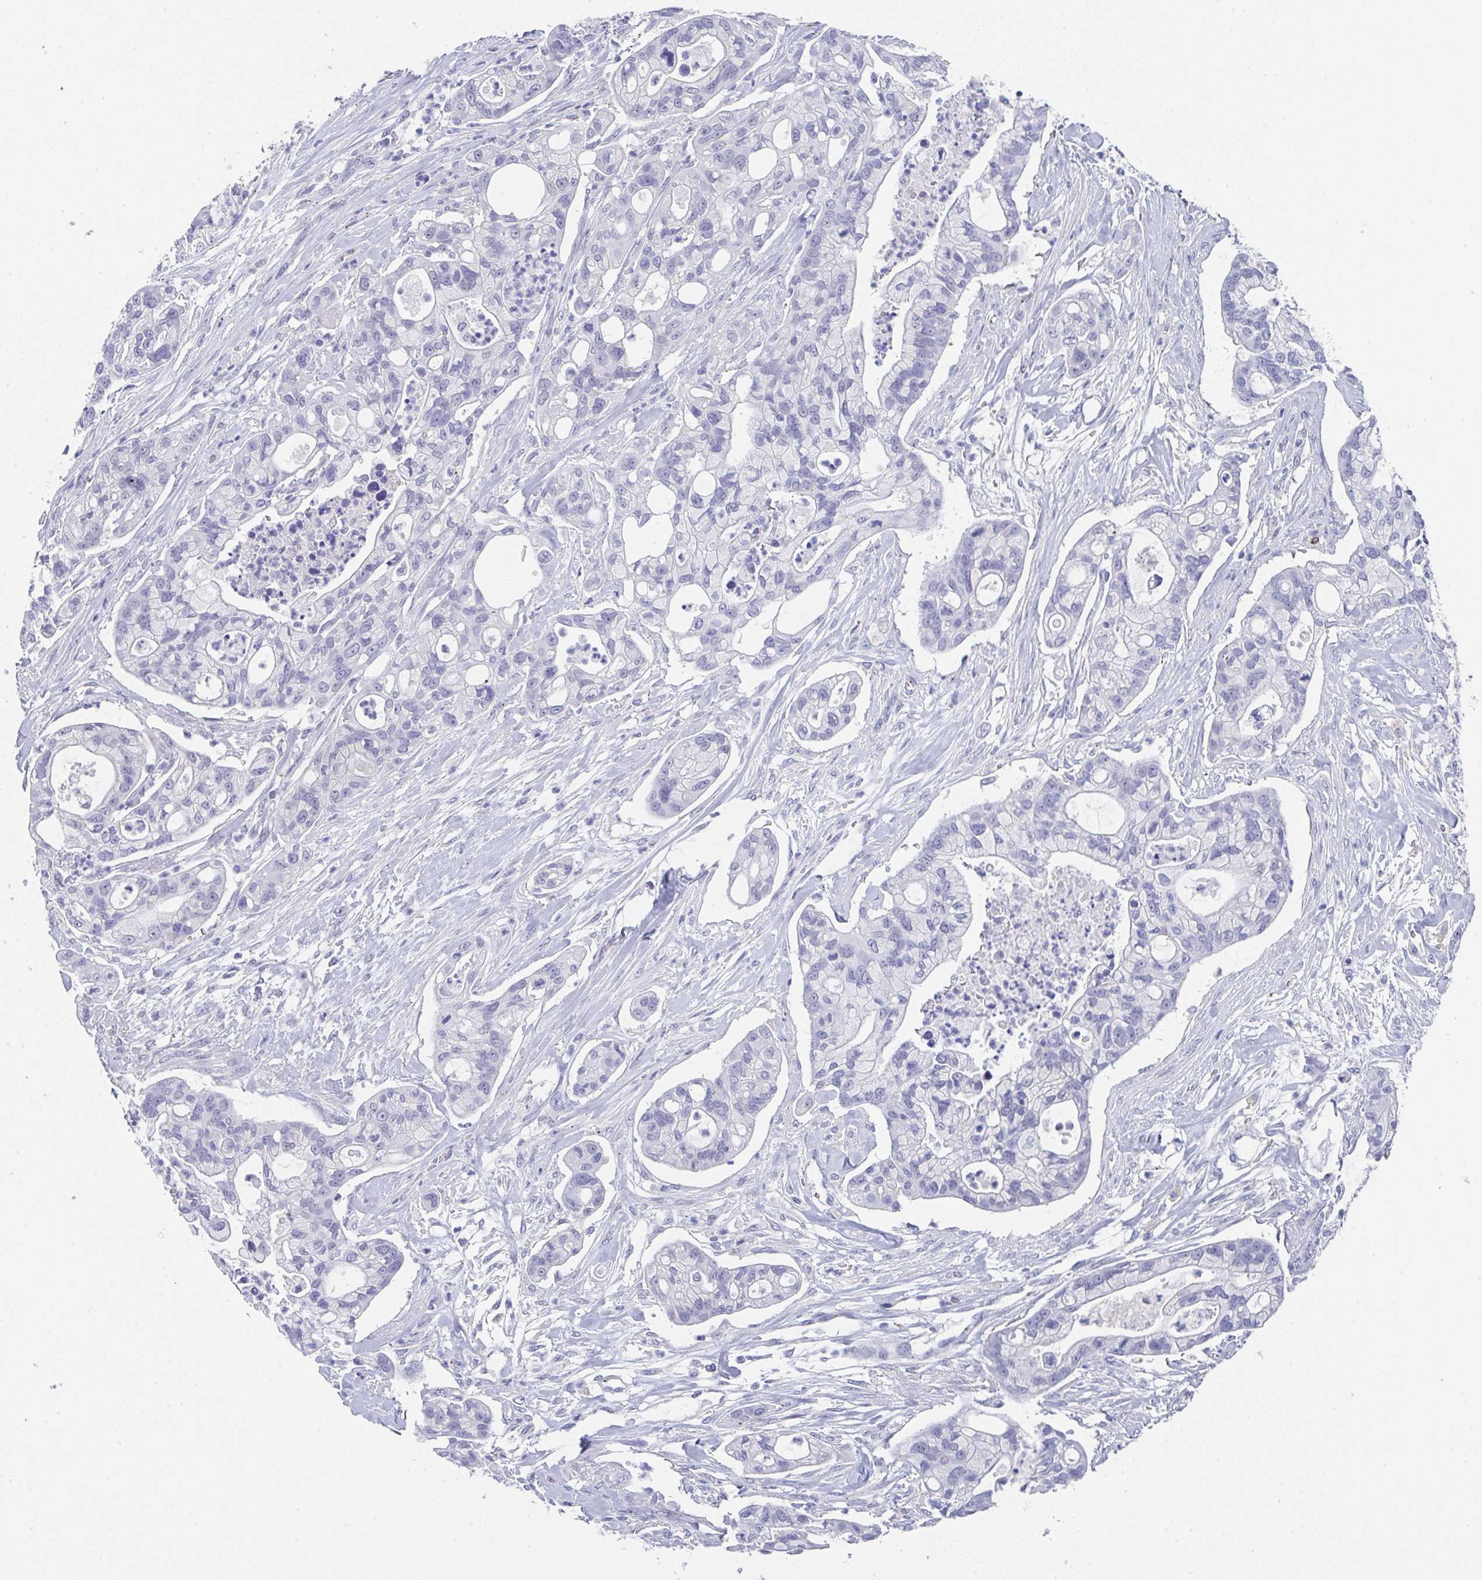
{"staining": {"intensity": "negative", "quantity": "none", "location": "none"}, "tissue": "pancreatic cancer", "cell_type": "Tumor cells", "image_type": "cancer", "snomed": [{"axis": "morphology", "description": "Adenocarcinoma, NOS"}, {"axis": "topography", "description": "Pancreas"}], "caption": "Adenocarcinoma (pancreatic) stained for a protein using immunohistochemistry (IHC) shows no staining tumor cells.", "gene": "TNFRSF8", "patient": {"sex": "female", "age": 69}}